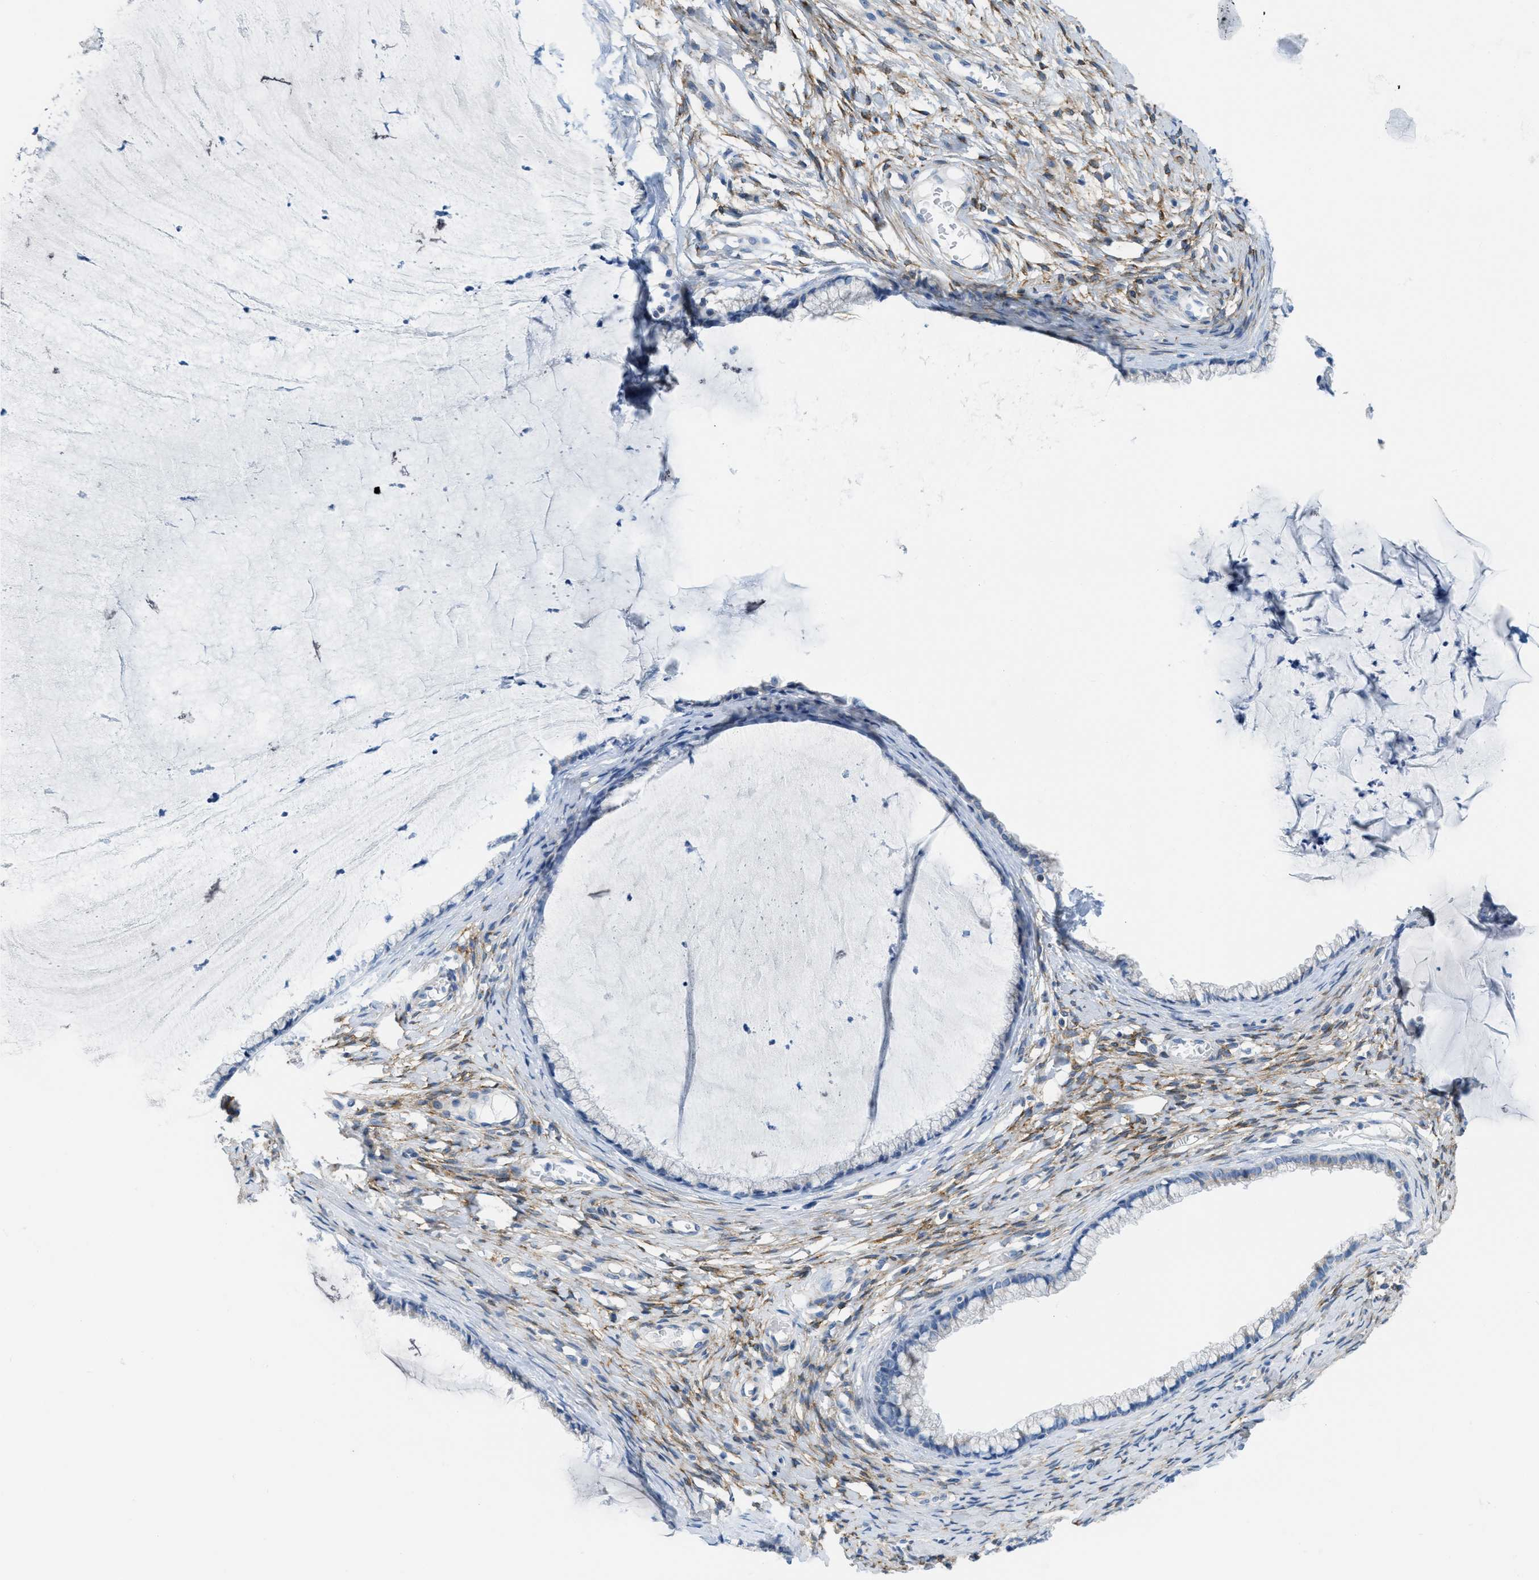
{"staining": {"intensity": "negative", "quantity": "none", "location": "none"}, "tissue": "cervix", "cell_type": "Glandular cells", "image_type": "normal", "snomed": [{"axis": "morphology", "description": "Normal tissue, NOS"}, {"axis": "topography", "description": "Cervix"}], "caption": "High magnification brightfield microscopy of unremarkable cervix stained with DAB (3,3'-diaminobenzidine) (brown) and counterstained with hematoxylin (blue): glandular cells show no significant expression. The staining is performed using DAB brown chromogen with nuclei counter-stained in using hematoxylin.", "gene": "ASGR1", "patient": {"sex": "female", "age": 77}}